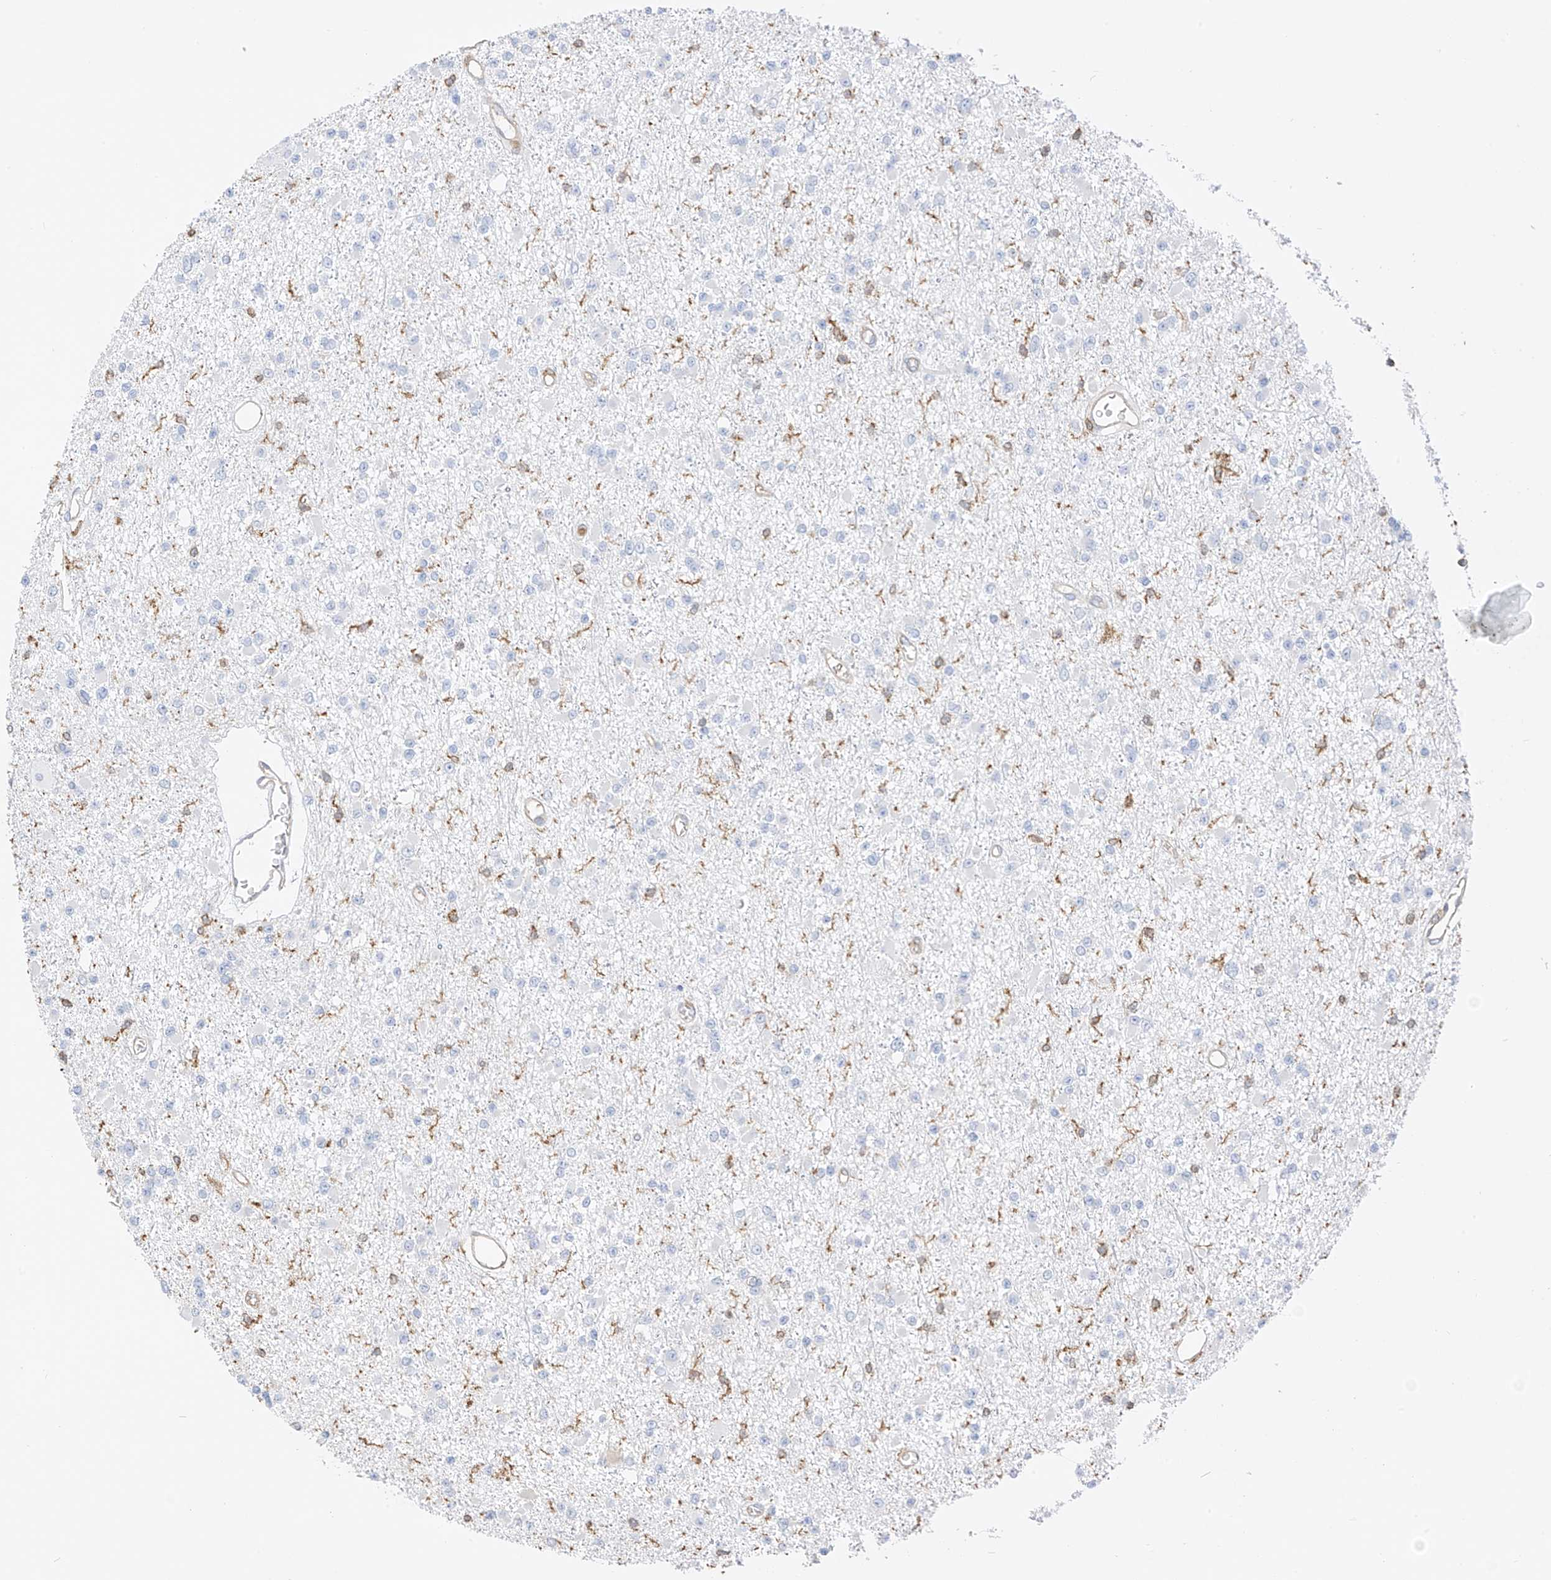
{"staining": {"intensity": "negative", "quantity": "none", "location": "none"}, "tissue": "glioma", "cell_type": "Tumor cells", "image_type": "cancer", "snomed": [{"axis": "morphology", "description": "Glioma, malignant, Low grade"}, {"axis": "topography", "description": "Brain"}], "caption": "DAB (3,3'-diaminobenzidine) immunohistochemical staining of human malignant glioma (low-grade) reveals no significant expression in tumor cells.", "gene": "ARHGAP25", "patient": {"sex": "female", "age": 22}}